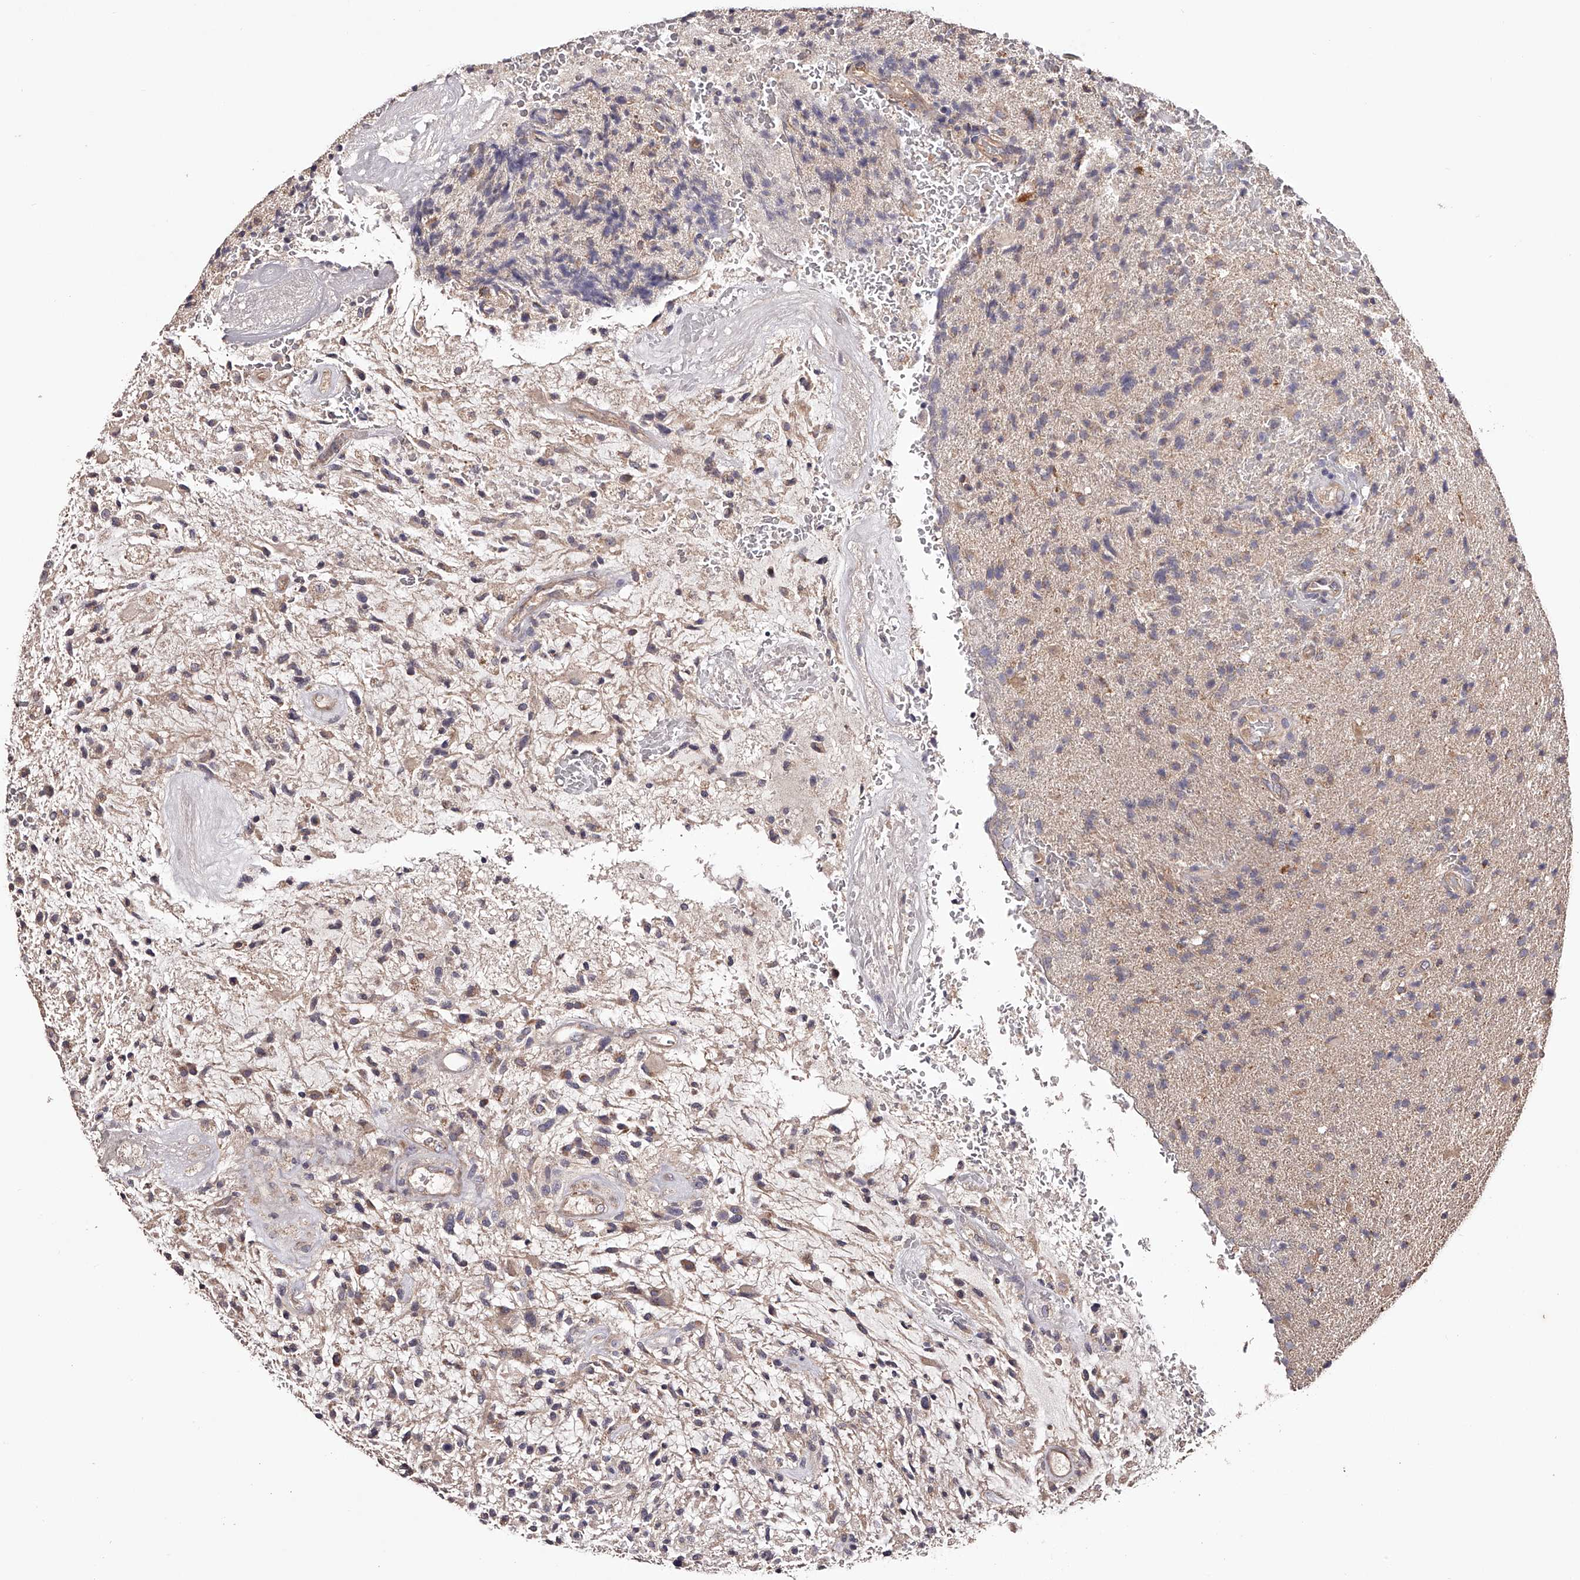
{"staining": {"intensity": "negative", "quantity": "none", "location": "none"}, "tissue": "glioma", "cell_type": "Tumor cells", "image_type": "cancer", "snomed": [{"axis": "morphology", "description": "Glioma, malignant, High grade"}, {"axis": "topography", "description": "Brain"}], "caption": "Immunohistochemistry (IHC) image of neoplastic tissue: human high-grade glioma (malignant) stained with DAB demonstrates no significant protein expression in tumor cells.", "gene": "USP21", "patient": {"sex": "male", "age": 72}}